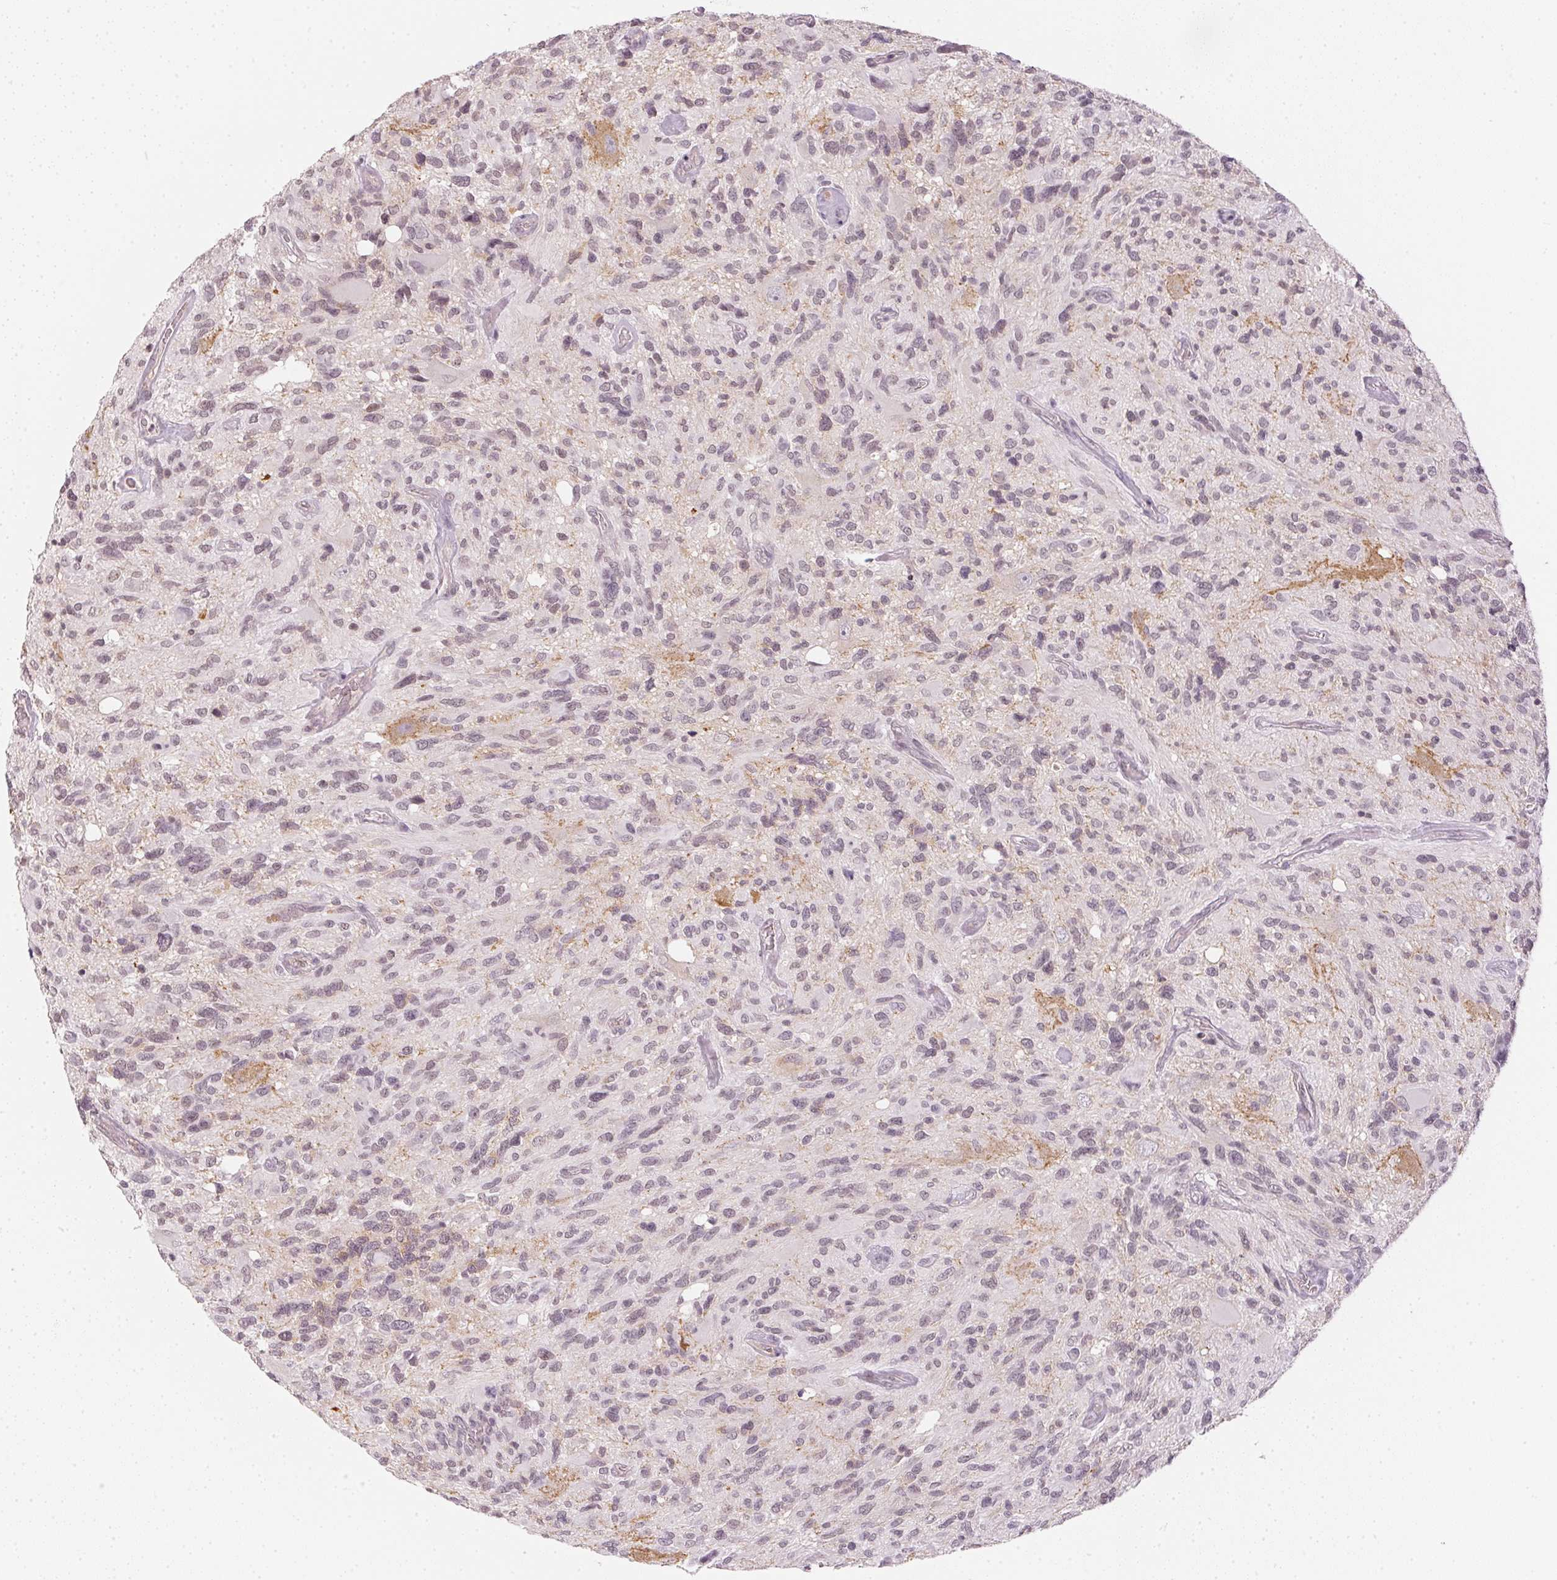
{"staining": {"intensity": "negative", "quantity": "none", "location": "none"}, "tissue": "glioma", "cell_type": "Tumor cells", "image_type": "cancer", "snomed": [{"axis": "morphology", "description": "Glioma, malignant, High grade"}, {"axis": "topography", "description": "Brain"}], "caption": "There is no significant staining in tumor cells of malignant high-grade glioma.", "gene": "KPRP", "patient": {"sex": "male", "age": 49}}